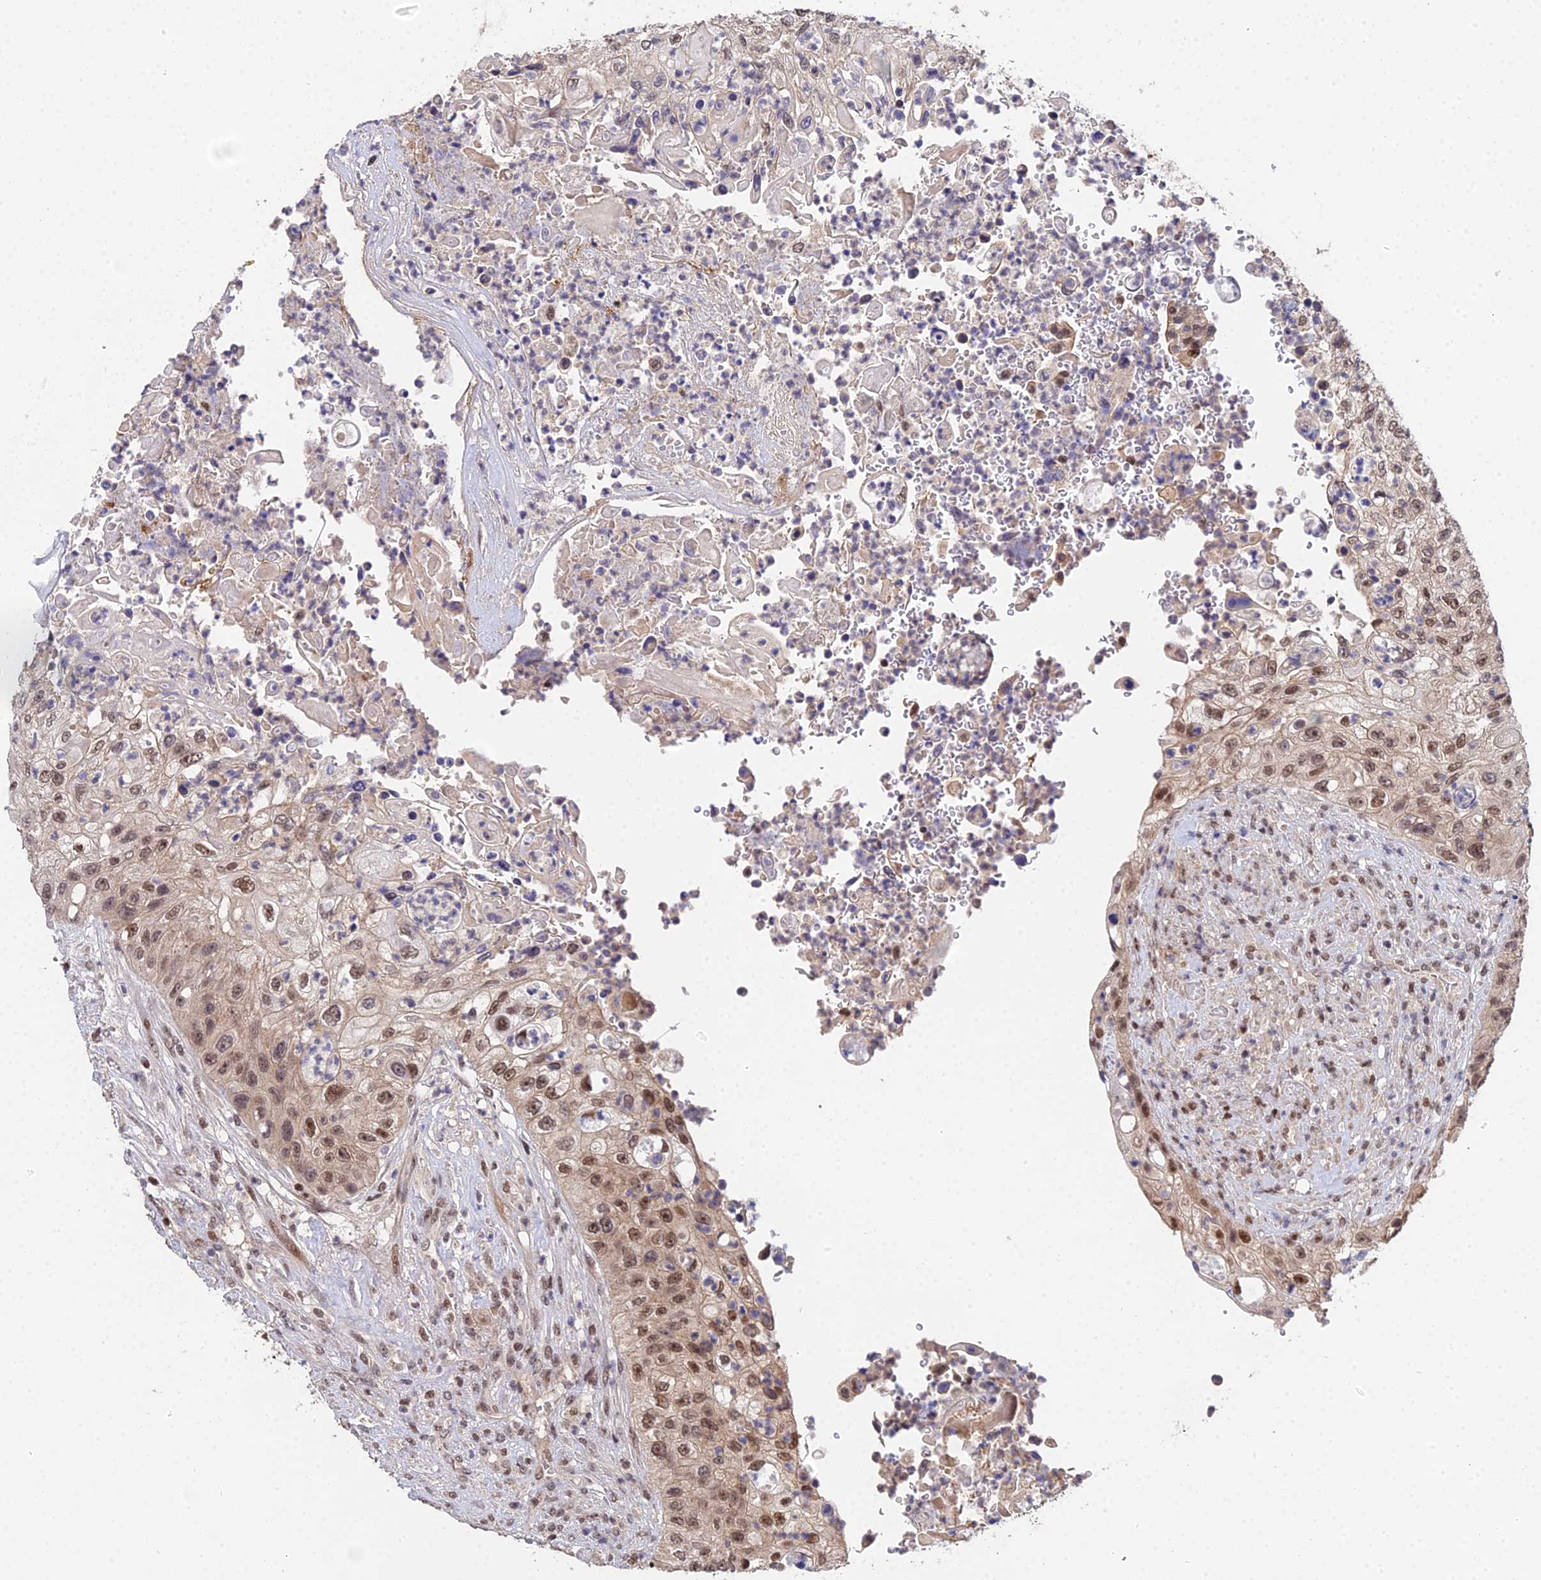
{"staining": {"intensity": "moderate", "quantity": "25%-75%", "location": "nuclear"}, "tissue": "urothelial cancer", "cell_type": "Tumor cells", "image_type": "cancer", "snomed": [{"axis": "morphology", "description": "Urothelial carcinoma, High grade"}, {"axis": "topography", "description": "Urinary bladder"}], "caption": "A medium amount of moderate nuclear expression is identified in about 25%-75% of tumor cells in urothelial carcinoma (high-grade) tissue.", "gene": "ERCC5", "patient": {"sex": "female", "age": 60}}